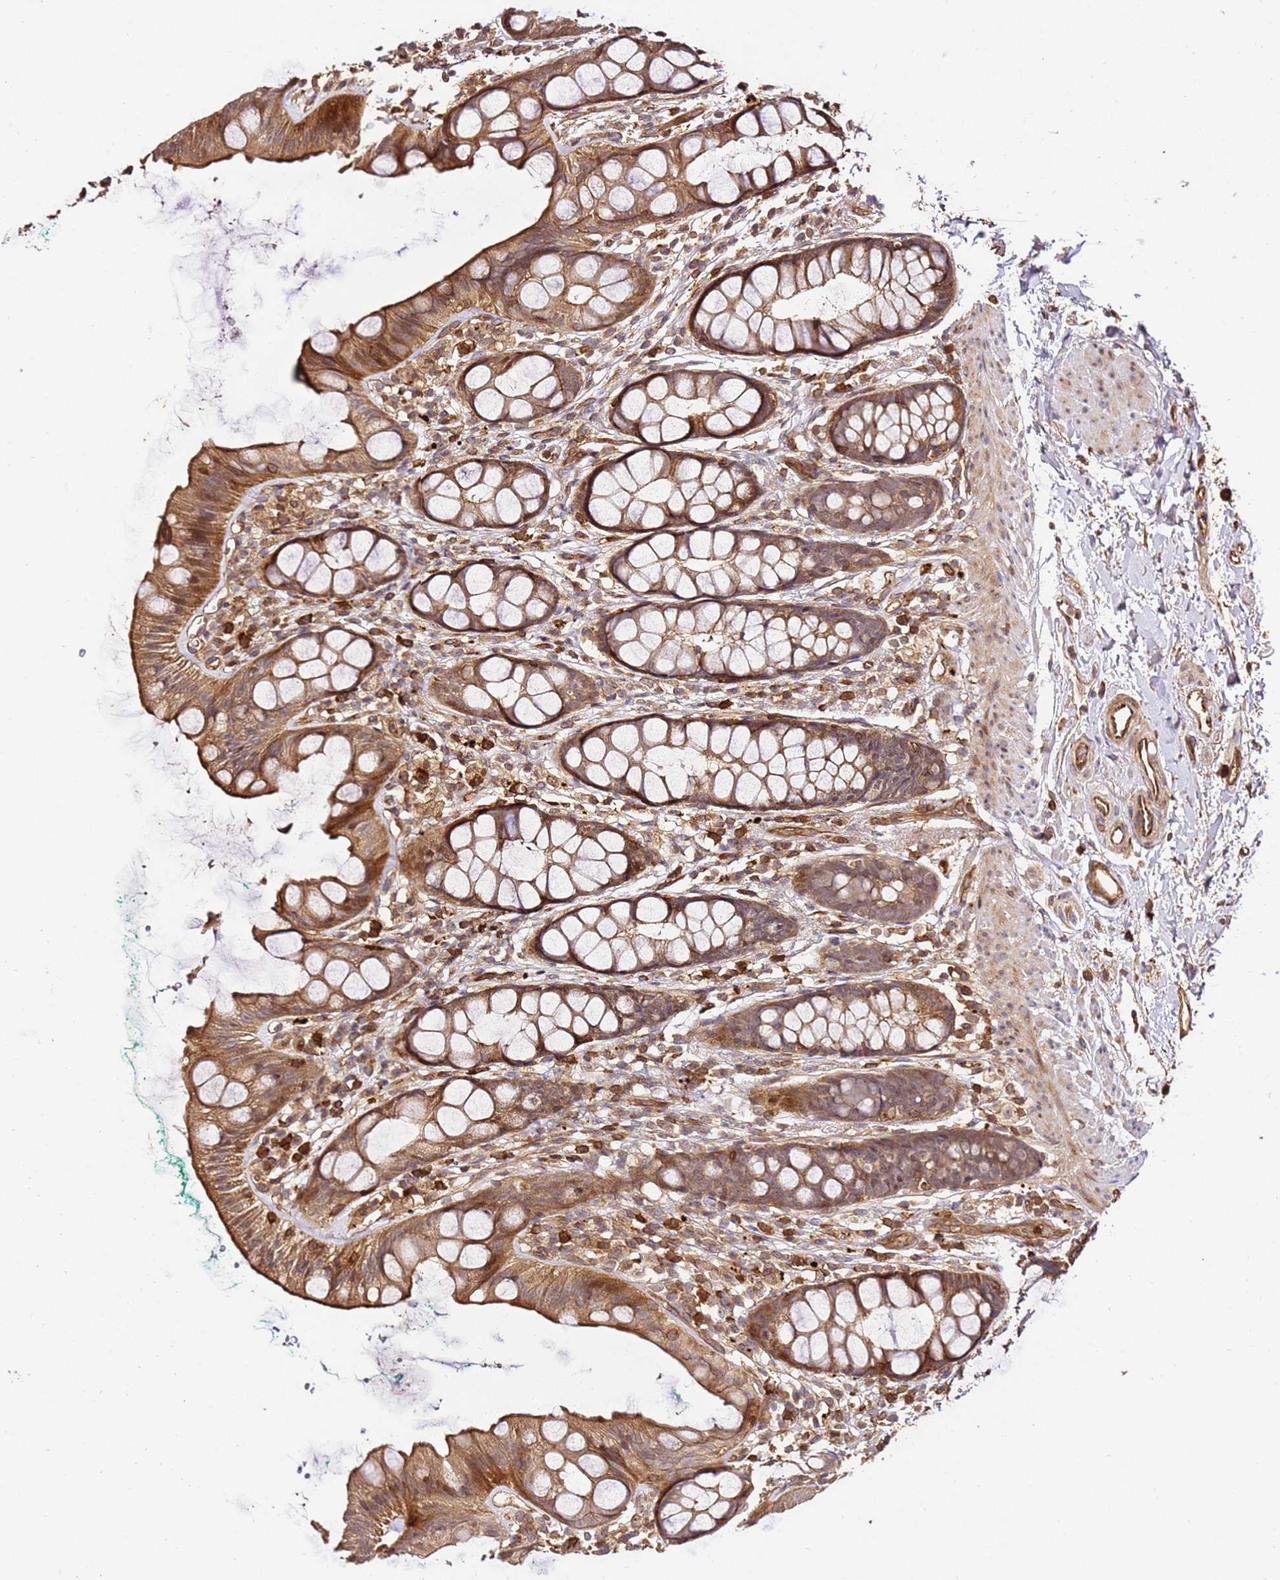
{"staining": {"intensity": "moderate", "quantity": ">75%", "location": "cytoplasmic/membranous,nuclear"}, "tissue": "rectum", "cell_type": "Glandular cells", "image_type": "normal", "snomed": [{"axis": "morphology", "description": "Normal tissue, NOS"}, {"axis": "topography", "description": "Rectum"}], "caption": "Protein analysis of benign rectum shows moderate cytoplasmic/membranous,nuclear expression in about >75% of glandular cells.", "gene": "KATNAL2", "patient": {"sex": "female", "age": 65}}